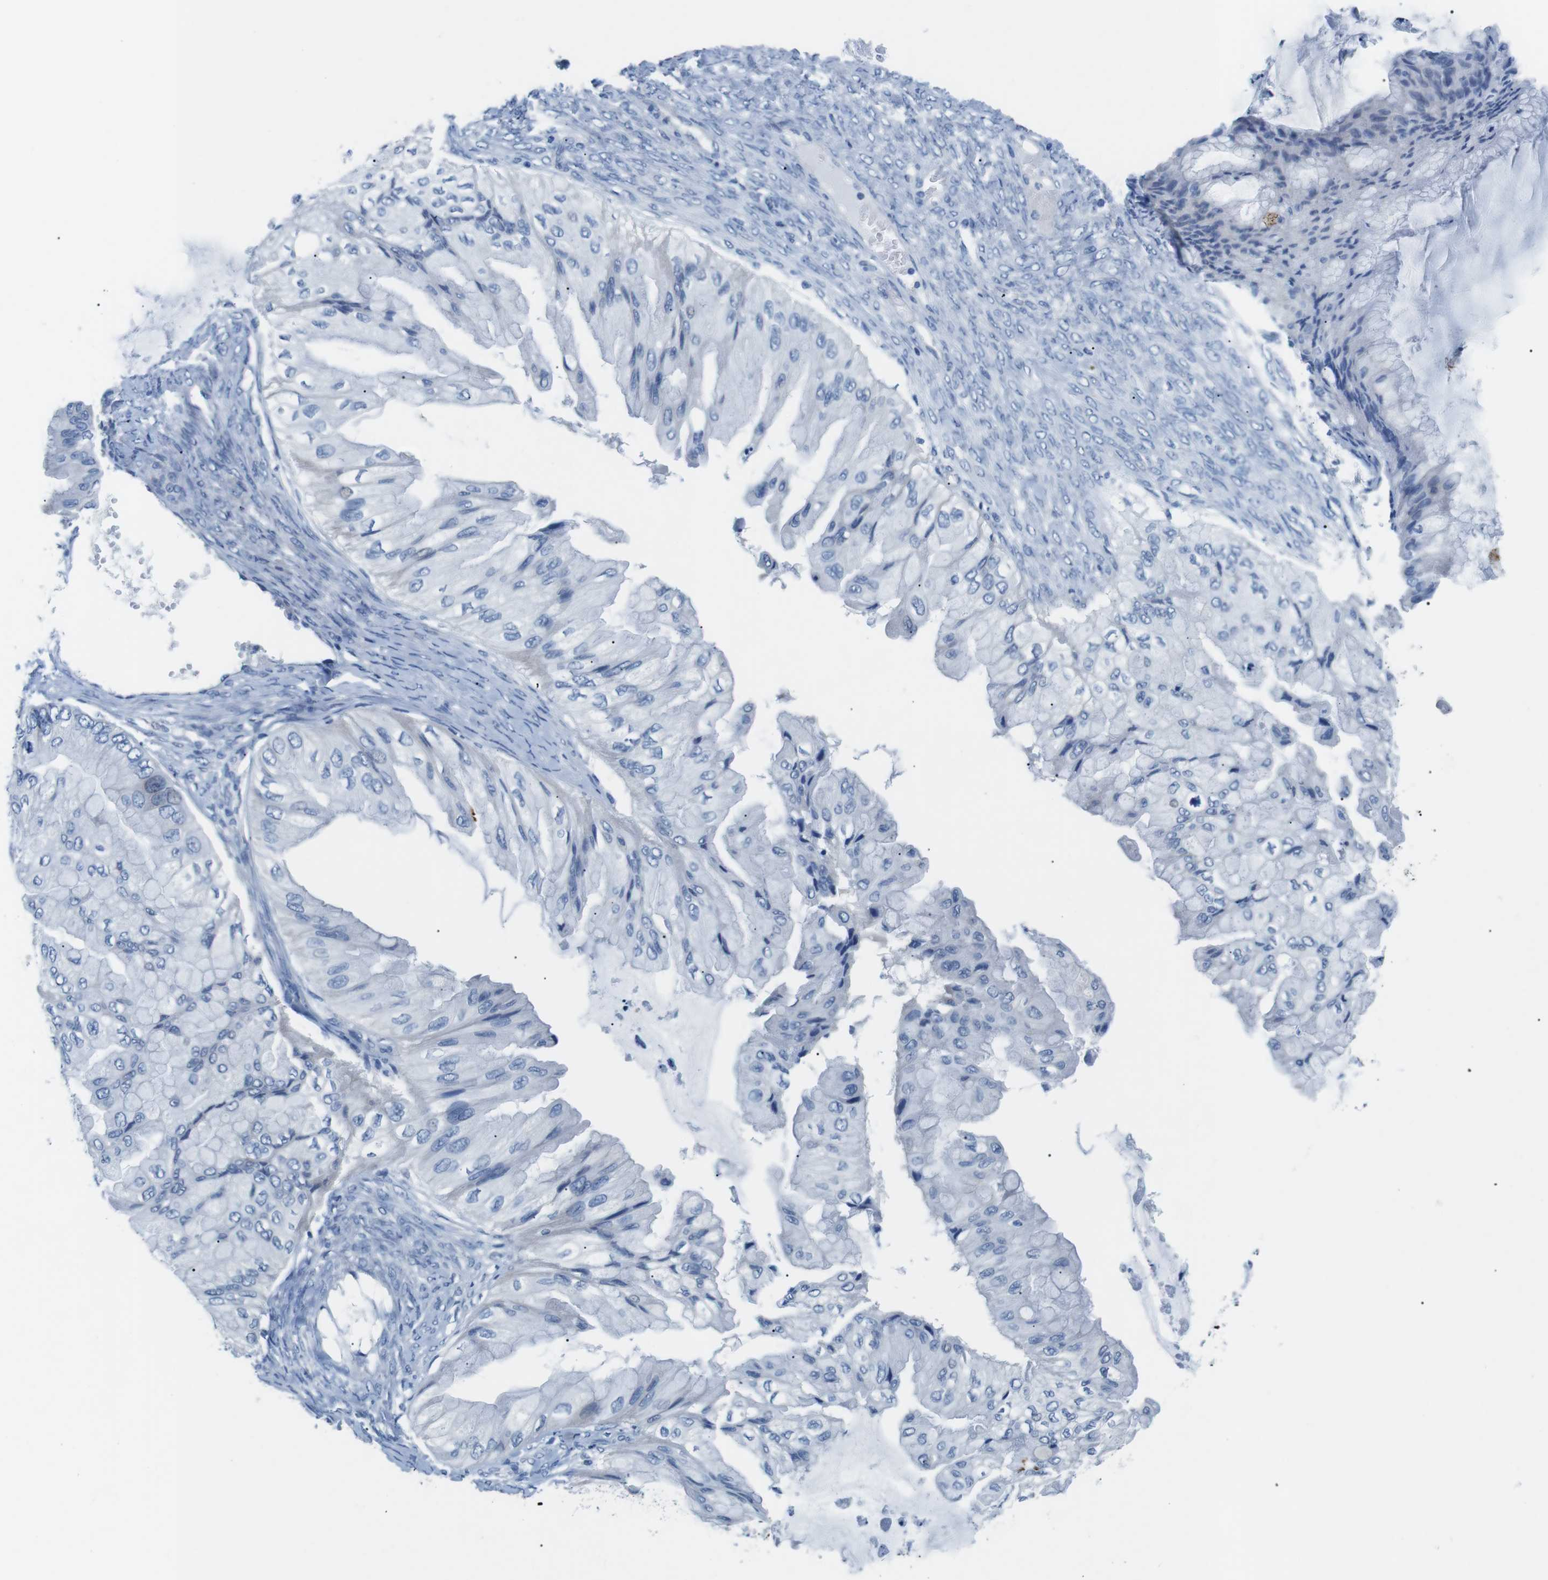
{"staining": {"intensity": "negative", "quantity": "none", "location": "none"}, "tissue": "ovarian cancer", "cell_type": "Tumor cells", "image_type": "cancer", "snomed": [{"axis": "morphology", "description": "Cystadenocarcinoma, mucinous, NOS"}, {"axis": "topography", "description": "Ovary"}], "caption": "This is an IHC photomicrograph of ovarian mucinous cystadenocarcinoma. There is no staining in tumor cells.", "gene": "MUC2", "patient": {"sex": "female", "age": 61}}